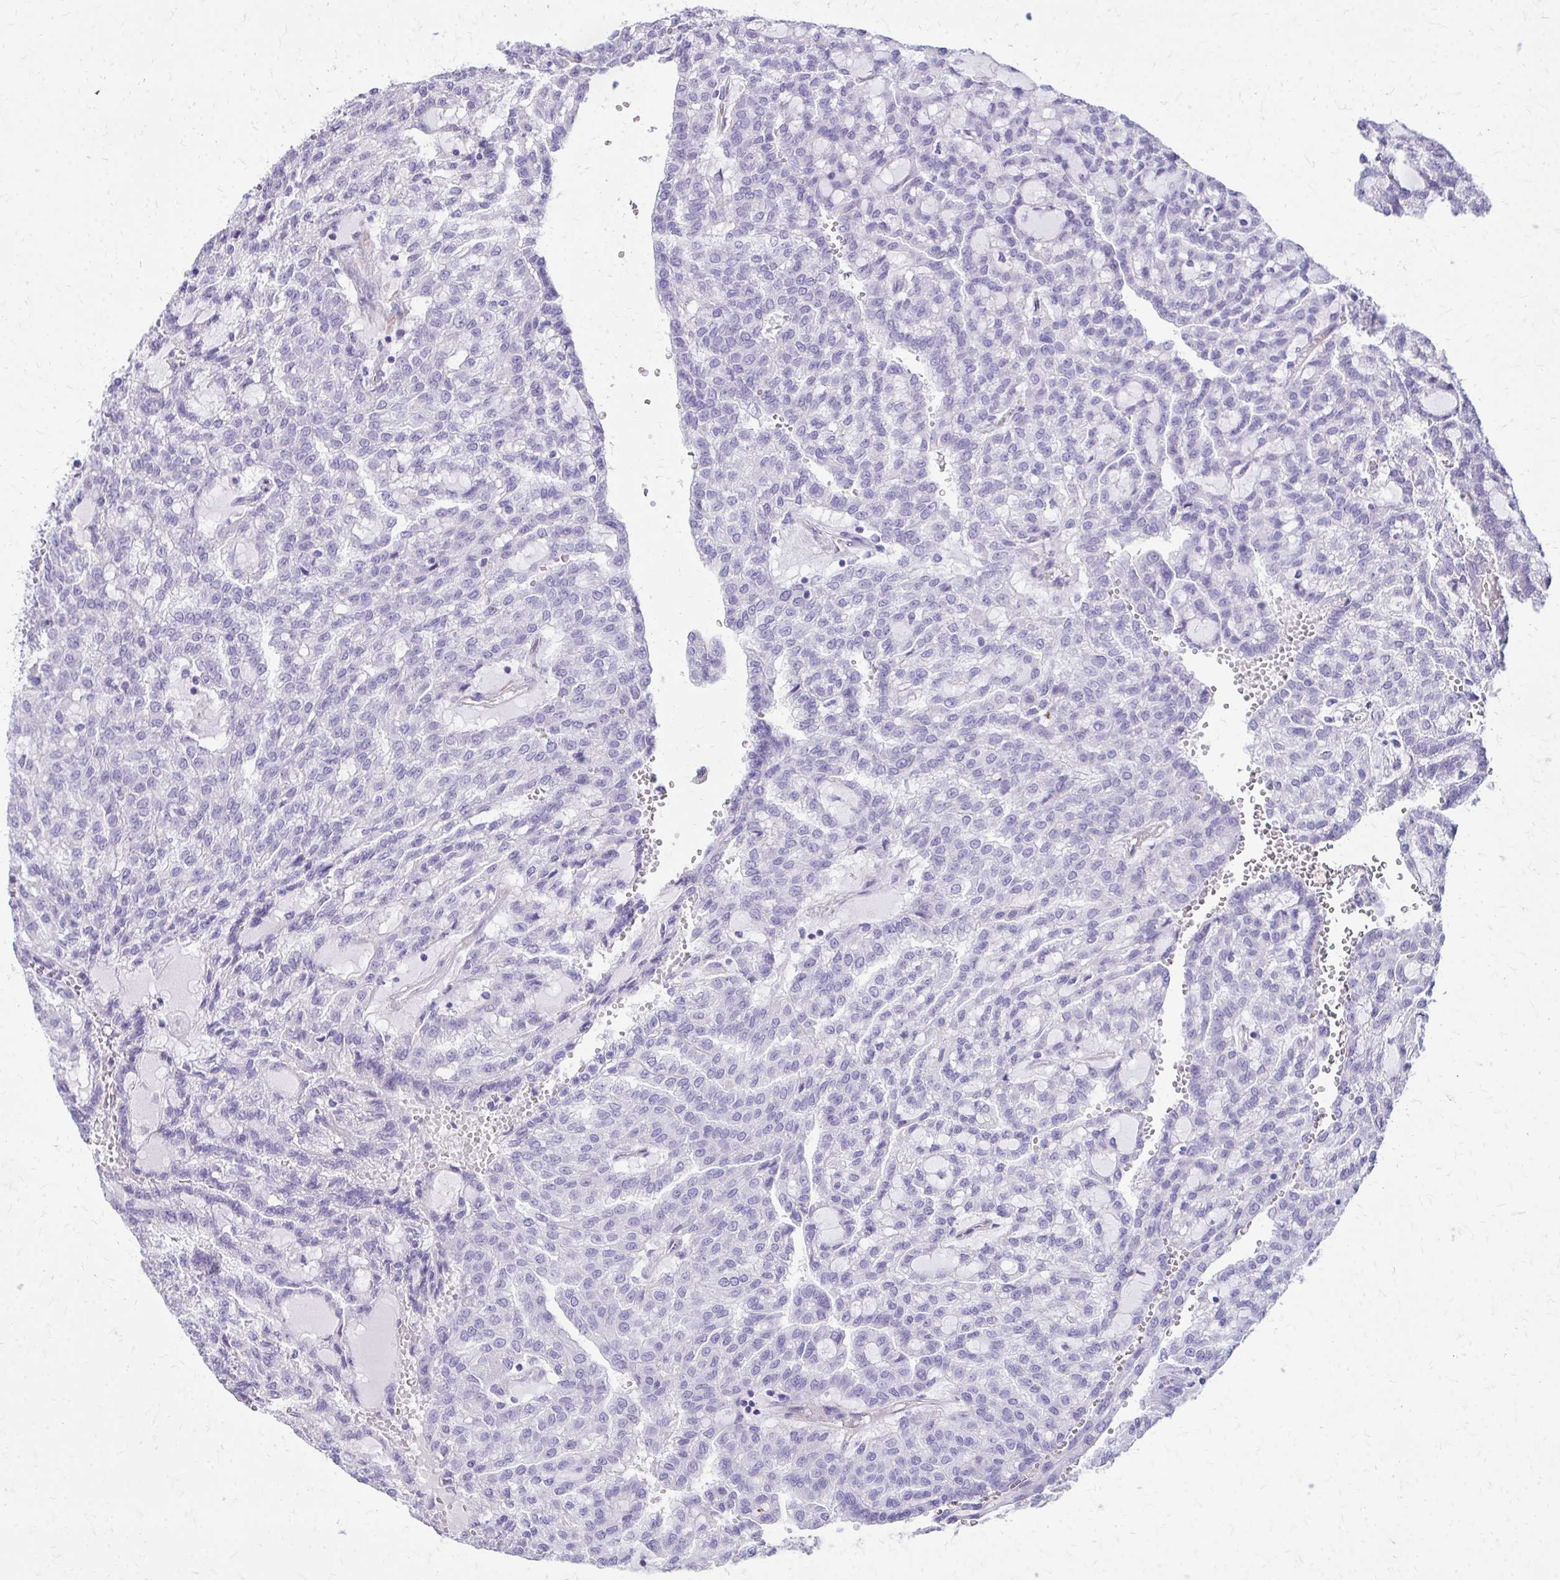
{"staining": {"intensity": "negative", "quantity": "none", "location": "none"}, "tissue": "renal cancer", "cell_type": "Tumor cells", "image_type": "cancer", "snomed": [{"axis": "morphology", "description": "Adenocarcinoma, NOS"}, {"axis": "topography", "description": "Kidney"}], "caption": "Tumor cells are negative for brown protein staining in renal cancer.", "gene": "TRIM6", "patient": {"sex": "male", "age": 63}}